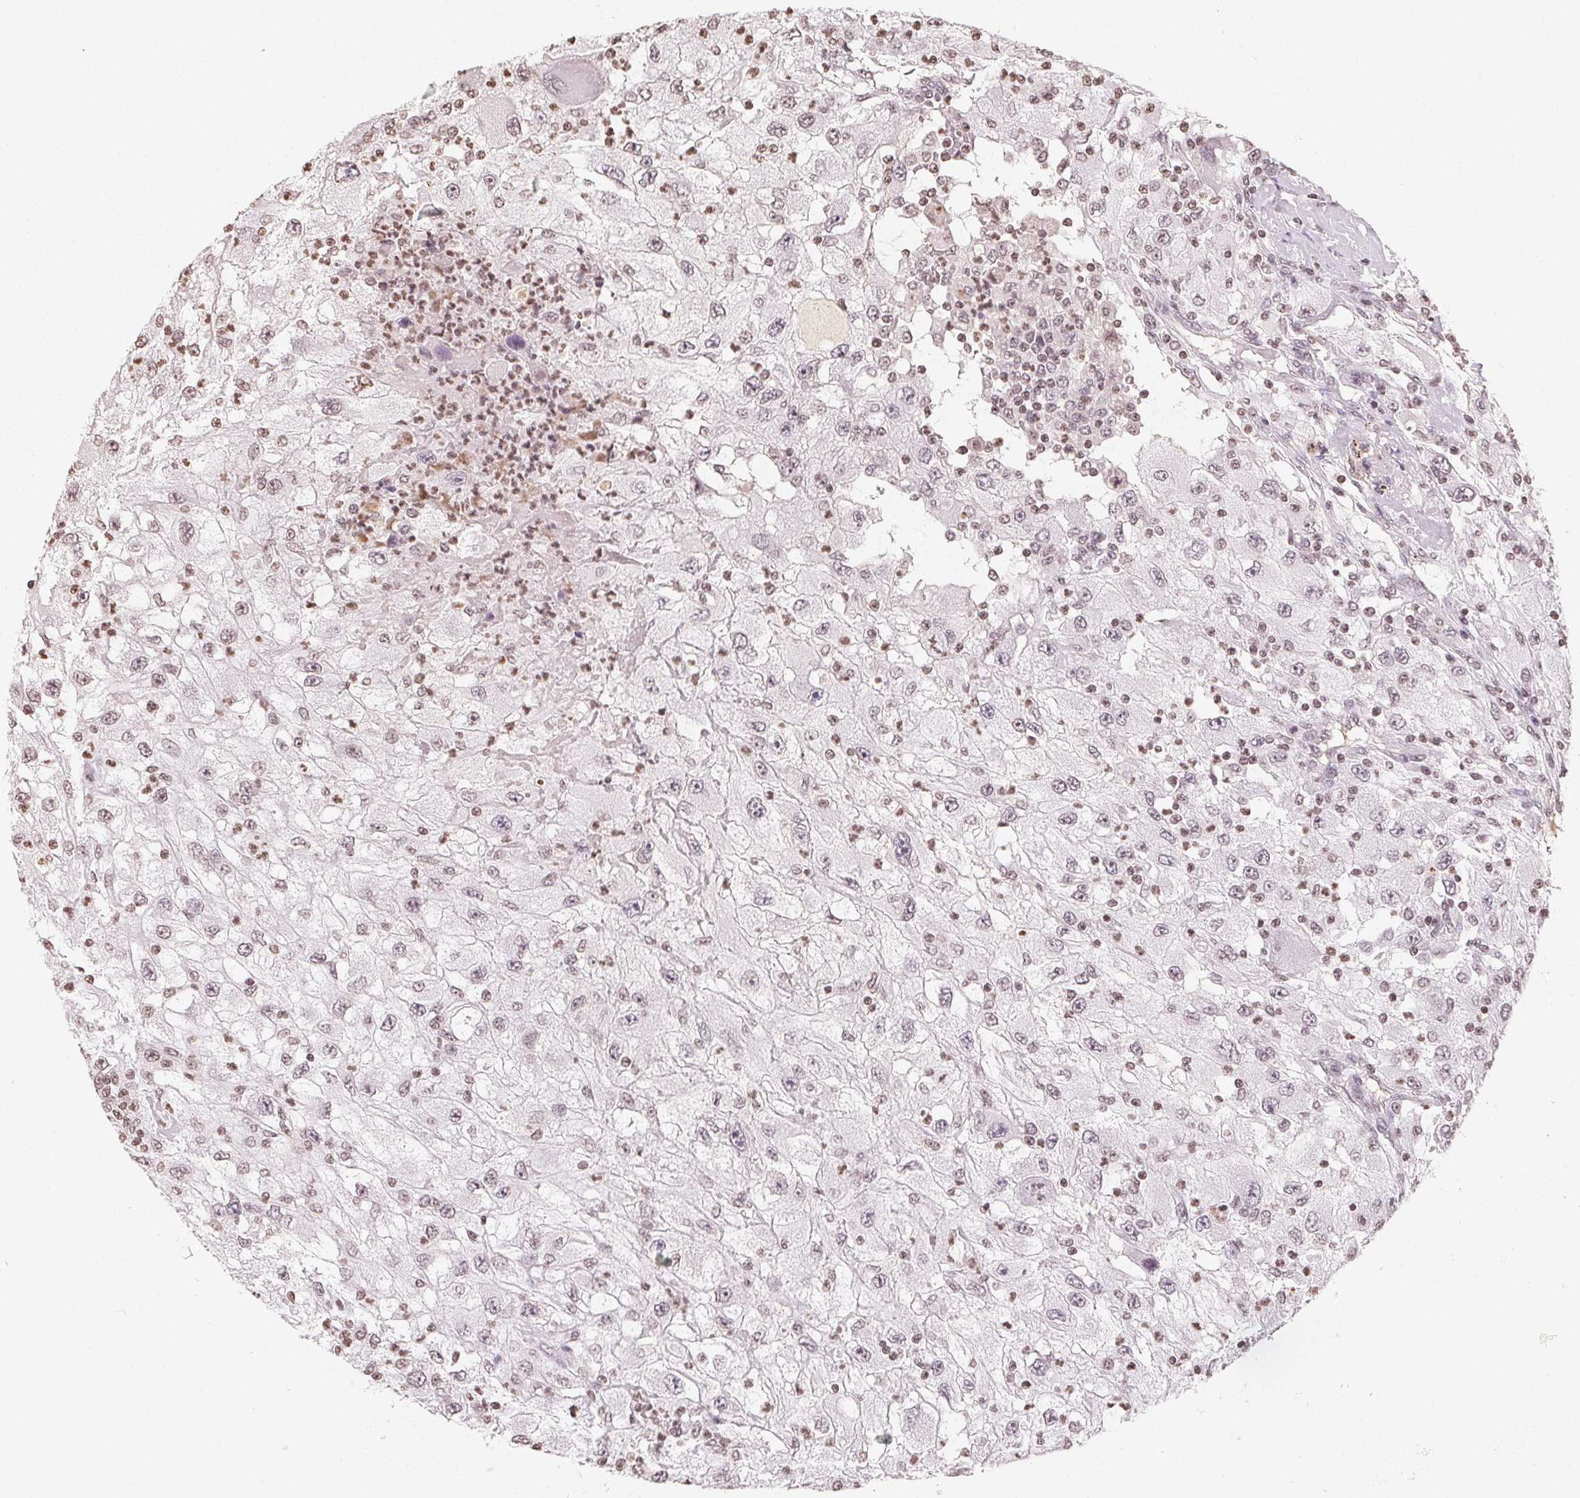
{"staining": {"intensity": "weak", "quantity": "25%-75%", "location": "nuclear"}, "tissue": "renal cancer", "cell_type": "Tumor cells", "image_type": "cancer", "snomed": [{"axis": "morphology", "description": "Adenocarcinoma, NOS"}, {"axis": "topography", "description": "Kidney"}], "caption": "Human renal cancer (adenocarcinoma) stained for a protein (brown) shows weak nuclear positive positivity in about 25%-75% of tumor cells.", "gene": "TBP", "patient": {"sex": "female", "age": 67}}